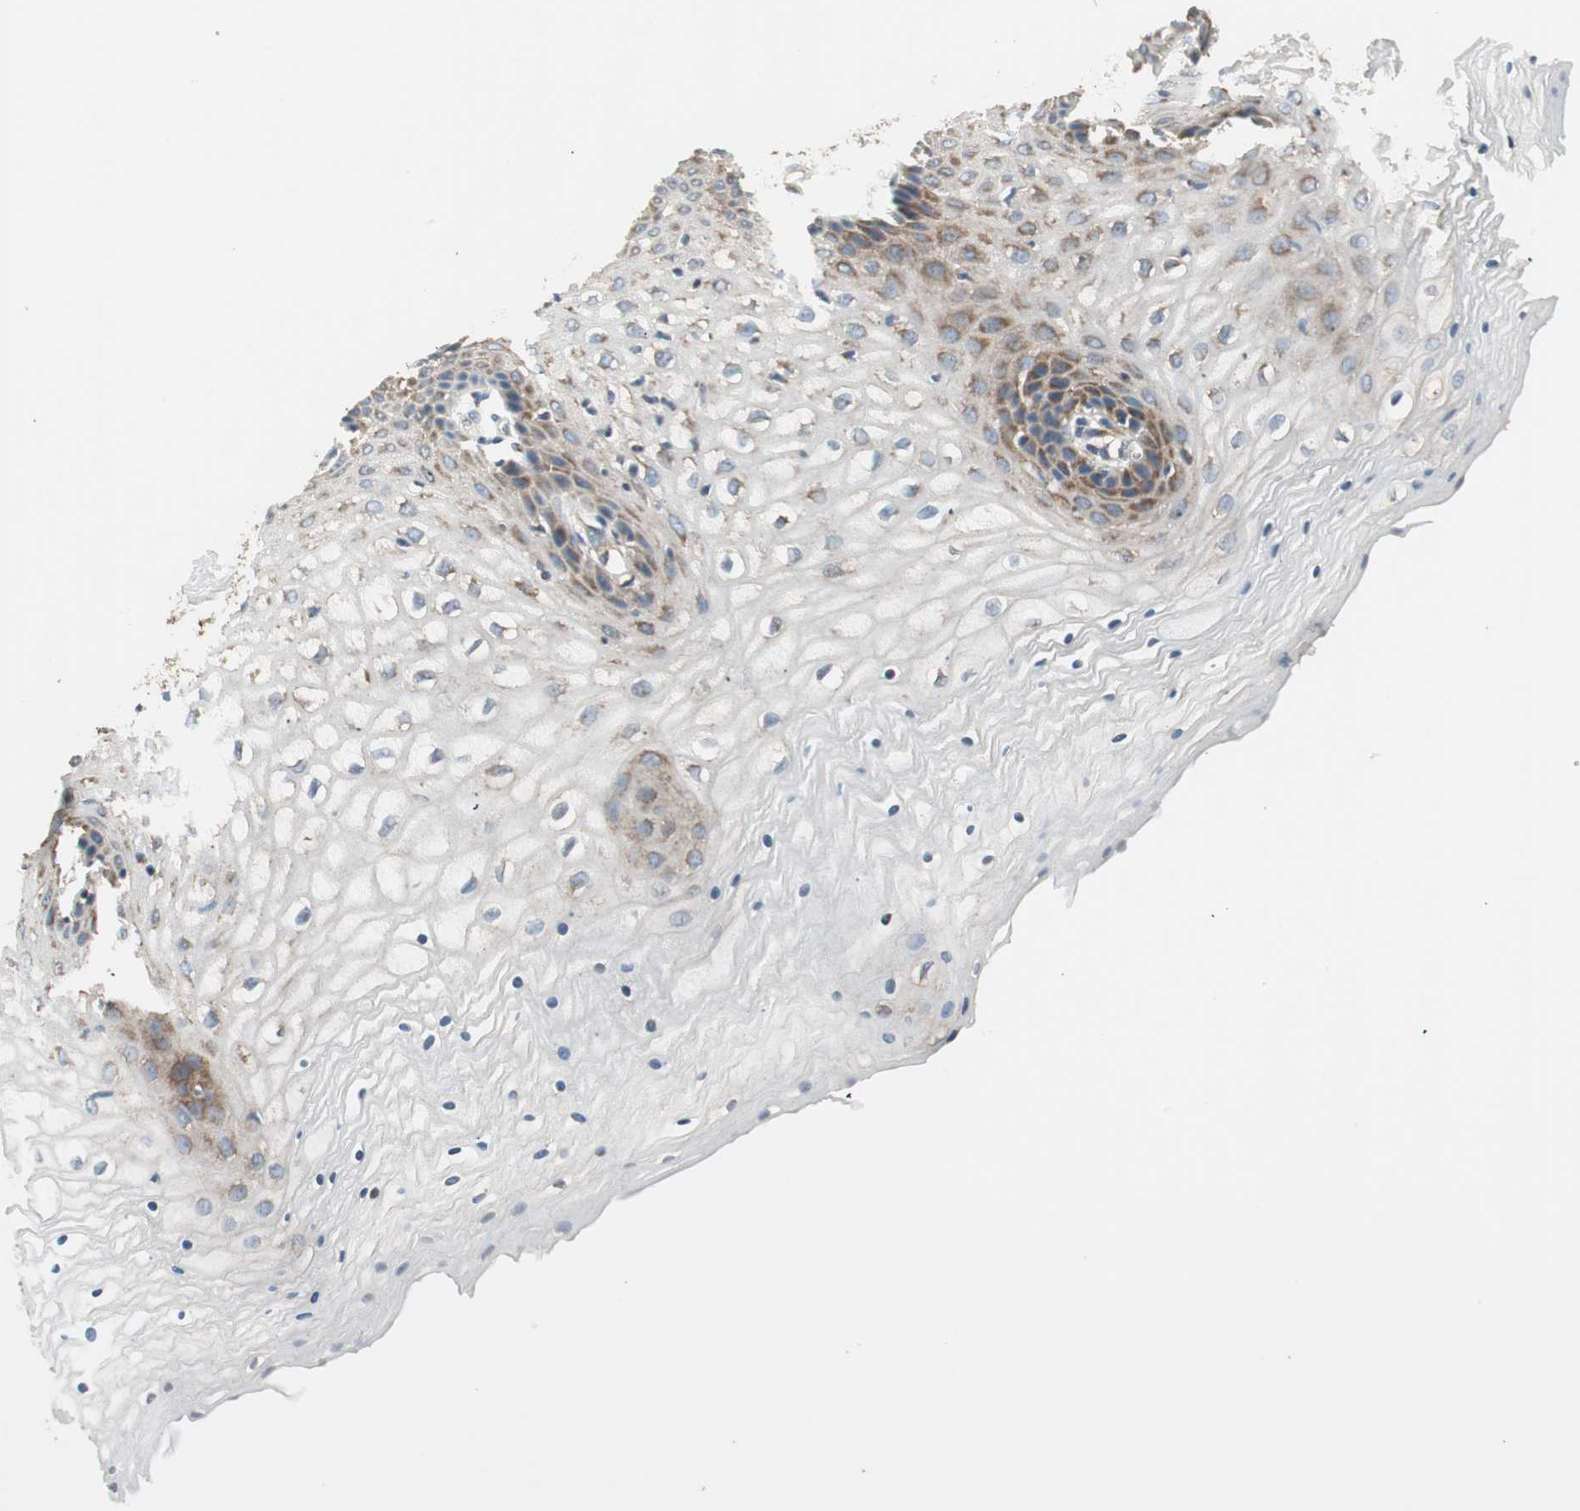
{"staining": {"intensity": "moderate", "quantity": "<25%", "location": "cytoplasmic/membranous"}, "tissue": "vagina", "cell_type": "Squamous epithelial cells", "image_type": "normal", "snomed": [{"axis": "morphology", "description": "Normal tissue, NOS"}, {"axis": "topography", "description": "Vagina"}], "caption": "Immunohistochemical staining of benign human vagina displays <25% levels of moderate cytoplasmic/membranous protein staining in approximately <25% of squamous epithelial cells. (Brightfield microscopy of DAB IHC at high magnification).", "gene": "CC2D1A", "patient": {"sex": "female", "age": 34}}